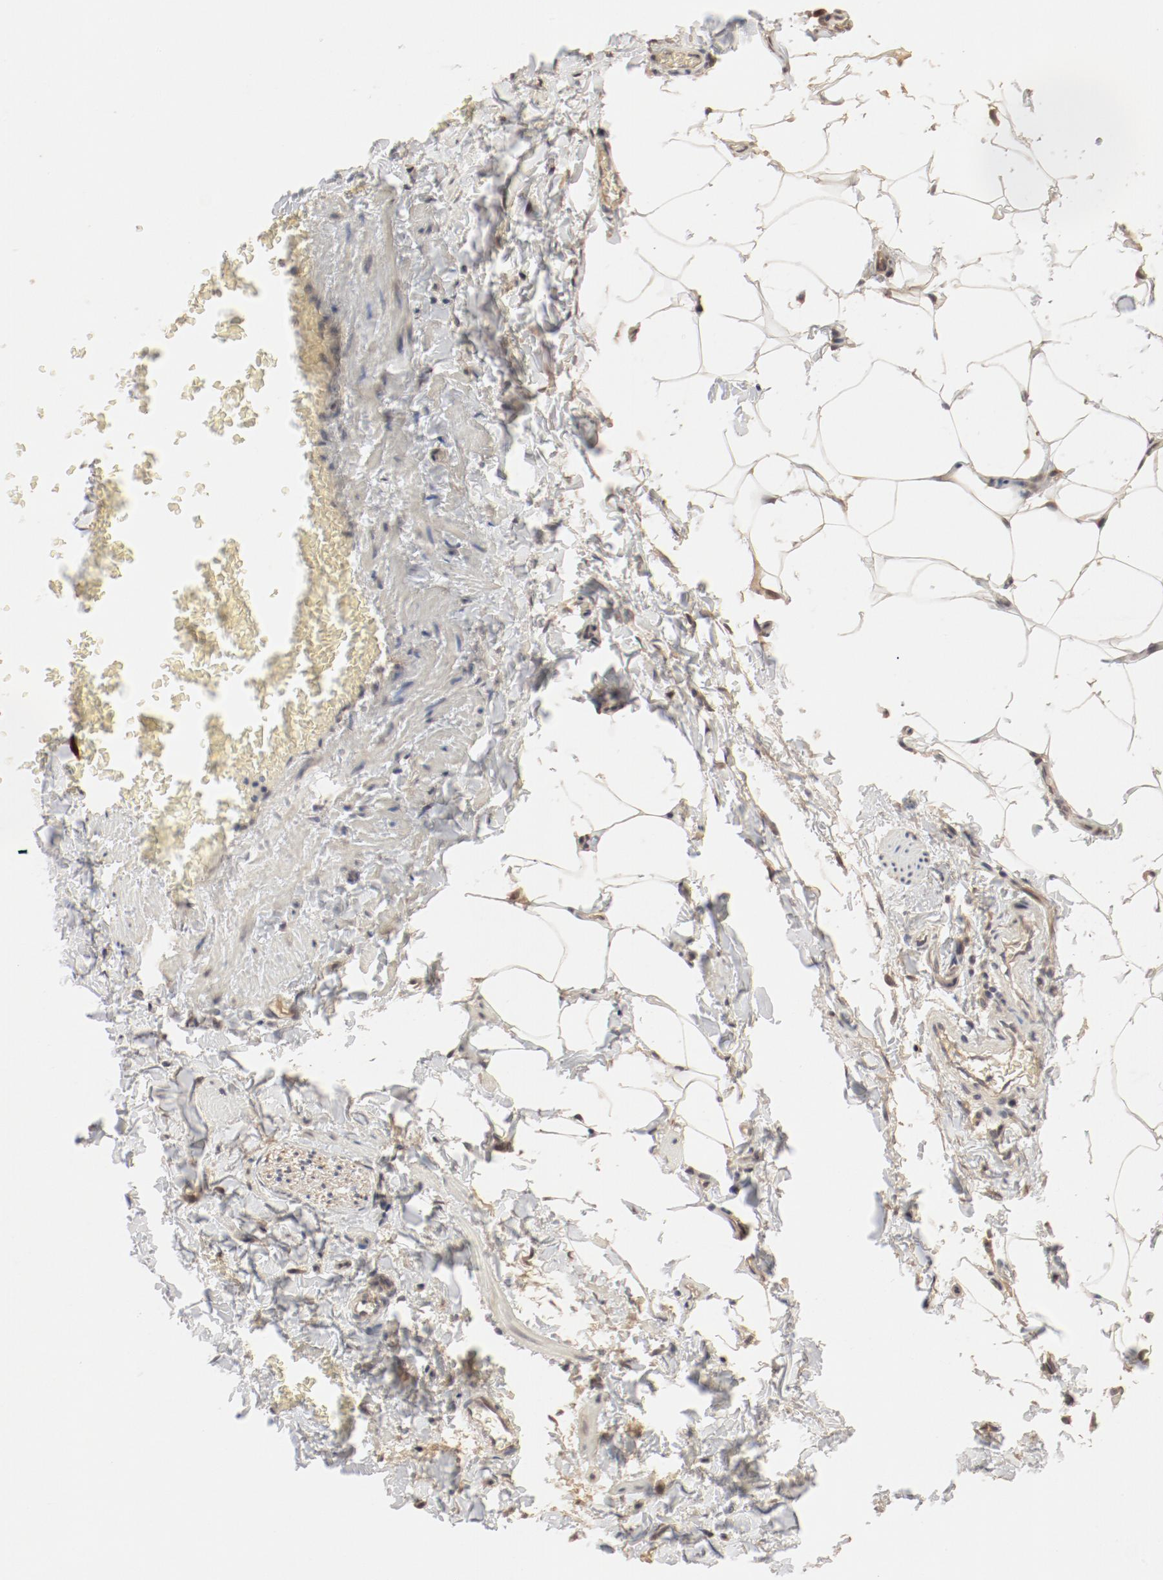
{"staining": {"intensity": "moderate", "quantity": ">75%", "location": "cytoplasmic/membranous"}, "tissue": "adipose tissue", "cell_type": "Adipocytes", "image_type": "normal", "snomed": [{"axis": "morphology", "description": "Normal tissue, NOS"}, {"axis": "topography", "description": "Vascular tissue"}], "caption": "Immunohistochemical staining of unremarkable human adipose tissue demonstrates >75% levels of moderate cytoplasmic/membranous protein staining in approximately >75% of adipocytes. Ihc stains the protein of interest in brown and the nuclei are stained blue.", "gene": "IL3RA", "patient": {"sex": "male", "age": 41}}